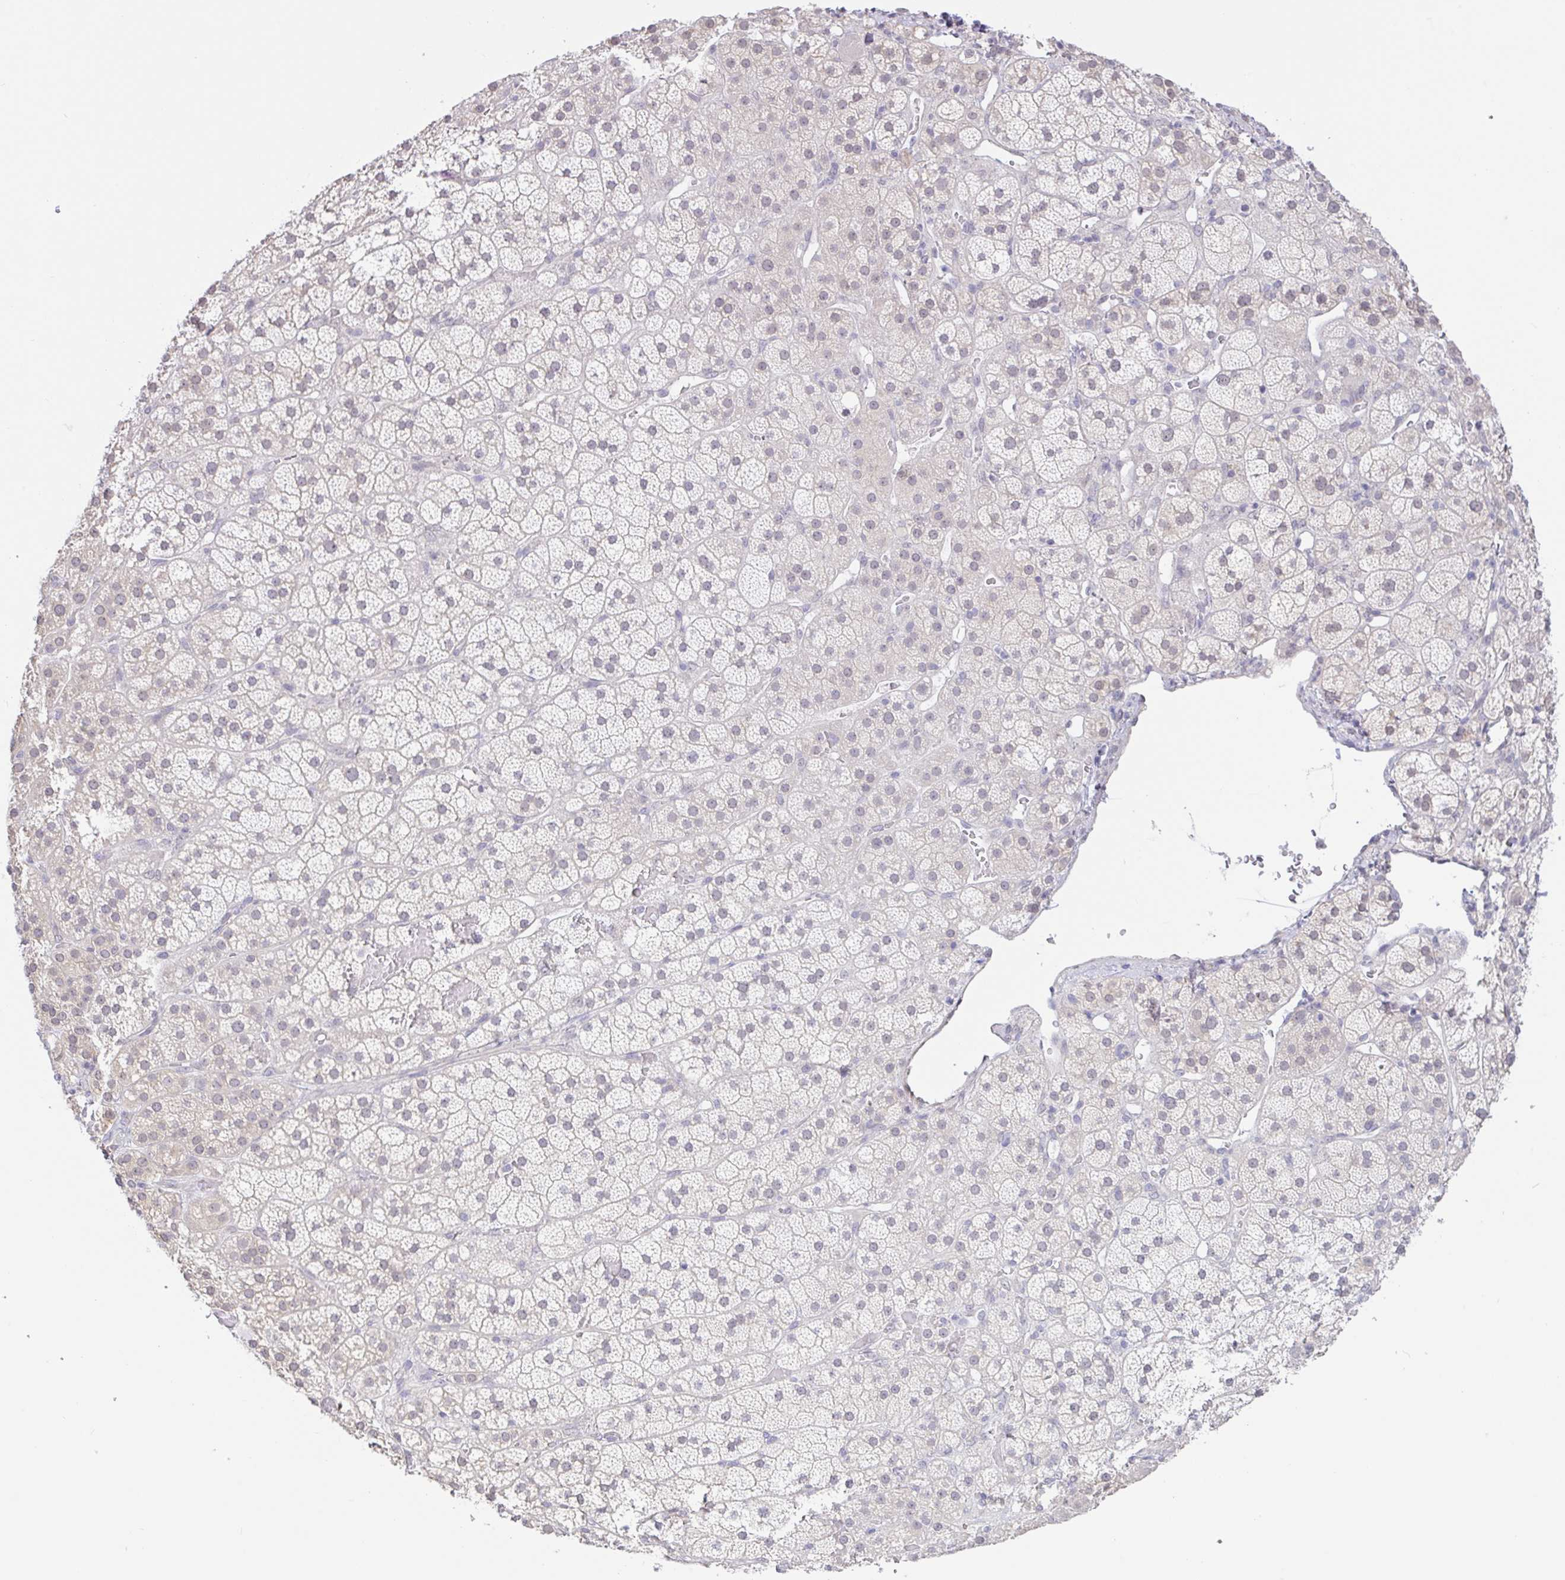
{"staining": {"intensity": "weak", "quantity": "<25%", "location": "nuclear"}, "tissue": "adrenal gland", "cell_type": "Glandular cells", "image_type": "normal", "snomed": [{"axis": "morphology", "description": "Normal tissue, NOS"}, {"axis": "topography", "description": "Adrenal gland"}], "caption": "Adrenal gland was stained to show a protein in brown. There is no significant expression in glandular cells.", "gene": "HYPK", "patient": {"sex": "male", "age": 57}}